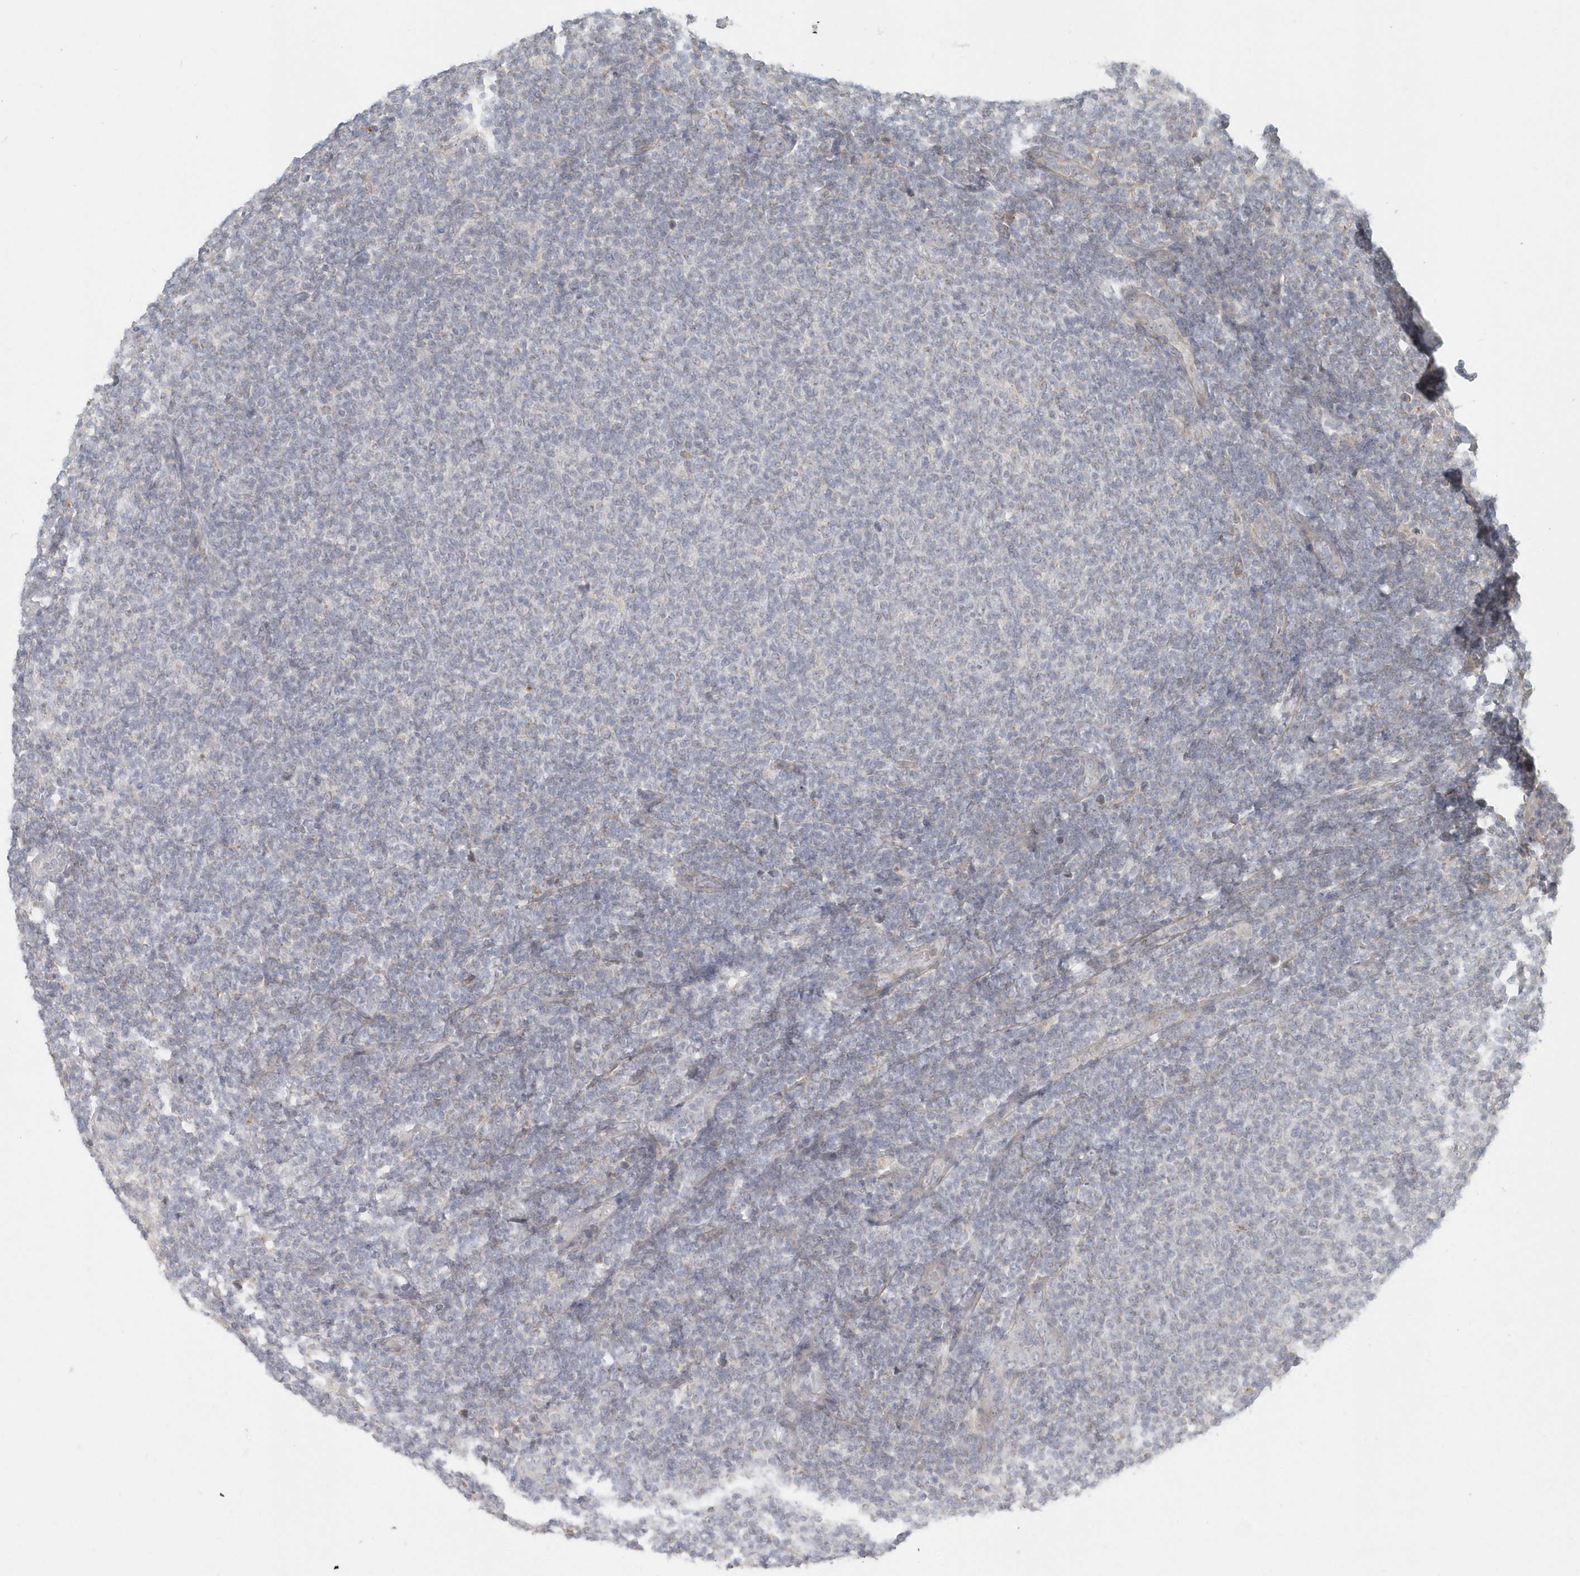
{"staining": {"intensity": "negative", "quantity": "none", "location": "none"}, "tissue": "lymphoma", "cell_type": "Tumor cells", "image_type": "cancer", "snomed": [{"axis": "morphology", "description": "Malignant lymphoma, non-Hodgkin's type, Low grade"}, {"axis": "topography", "description": "Lymph node"}], "caption": "Tumor cells show no significant expression in malignant lymphoma, non-Hodgkin's type (low-grade).", "gene": "NAPB", "patient": {"sex": "male", "age": 66}}